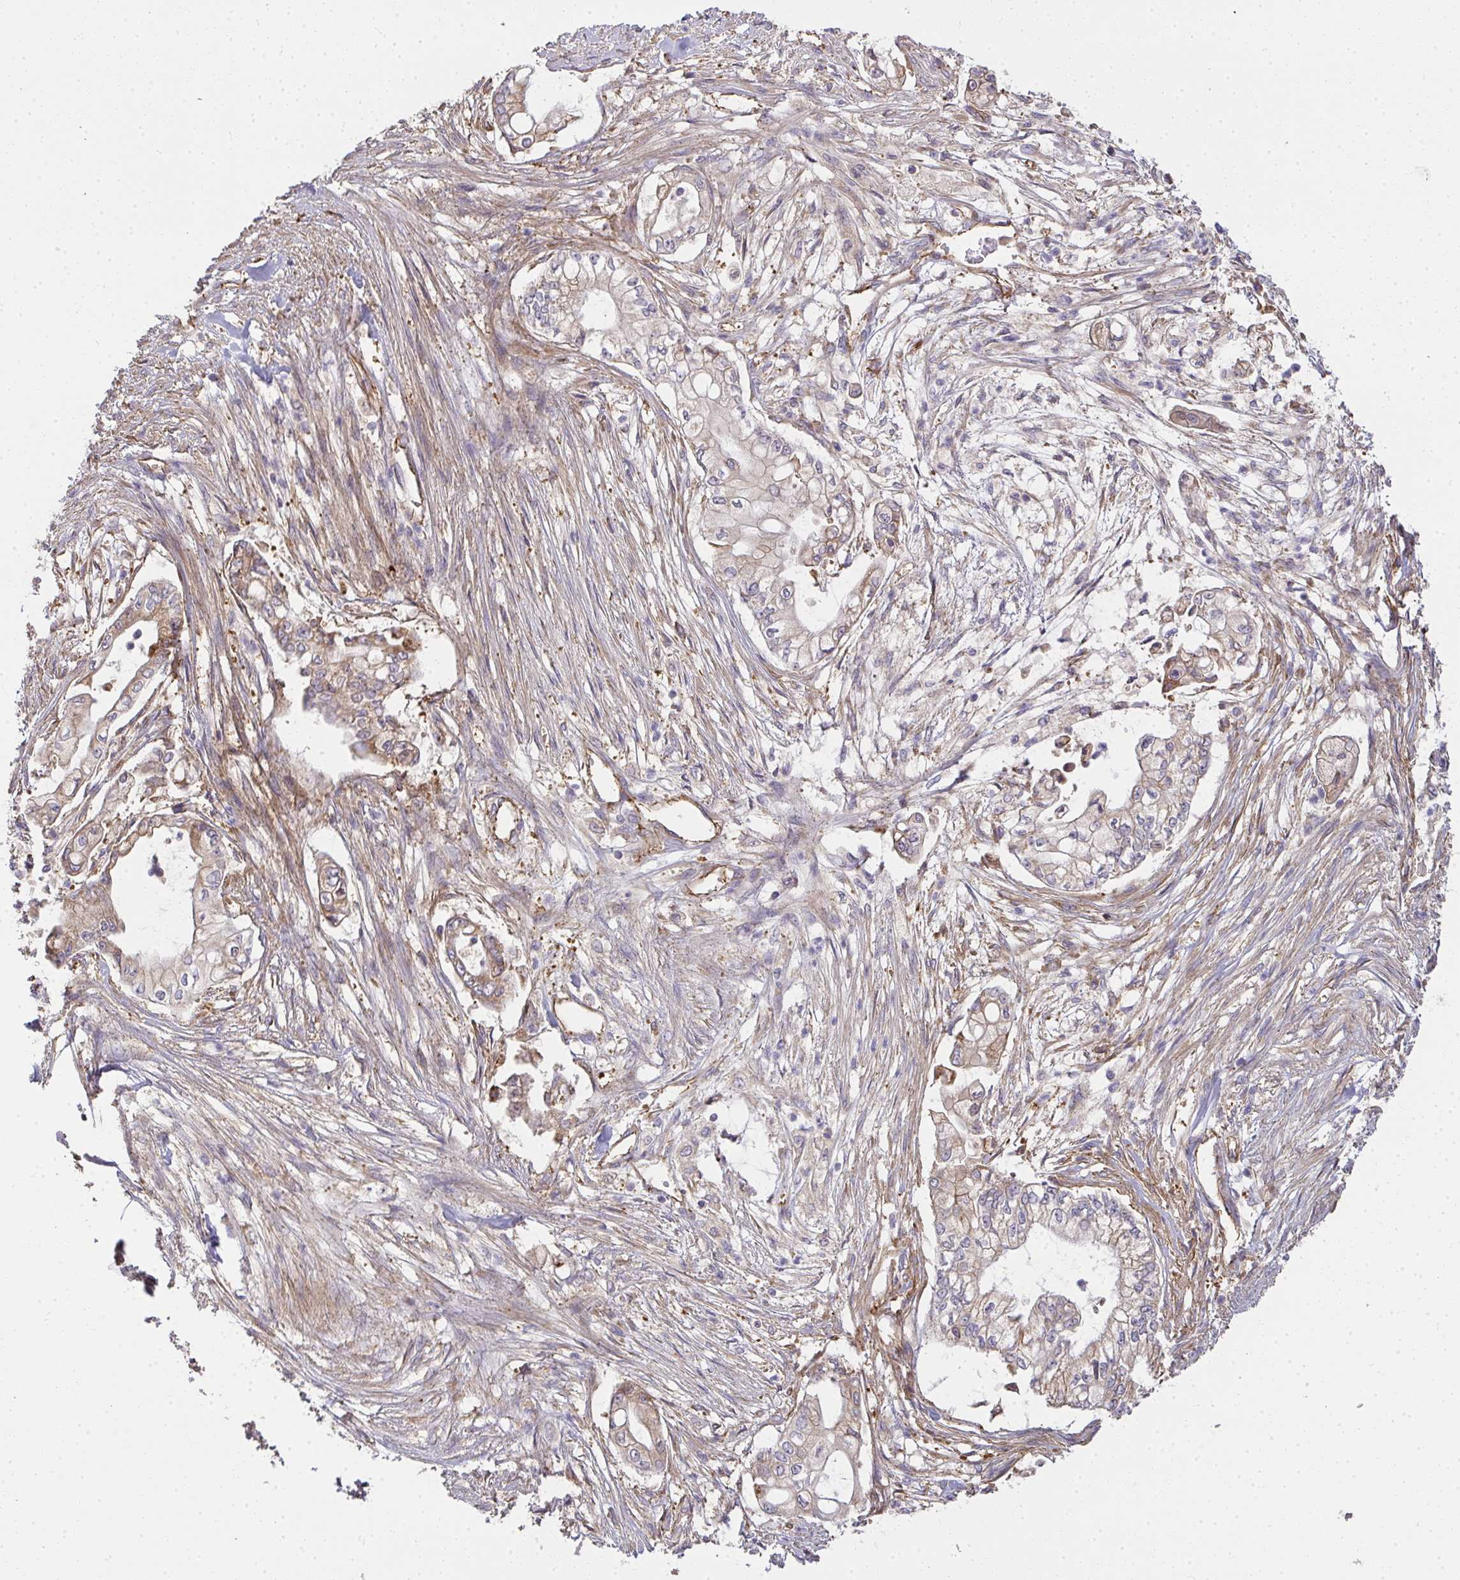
{"staining": {"intensity": "weak", "quantity": "25%-75%", "location": "cytoplasmic/membranous"}, "tissue": "pancreatic cancer", "cell_type": "Tumor cells", "image_type": "cancer", "snomed": [{"axis": "morphology", "description": "Adenocarcinoma, NOS"}, {"axis": "topography", "description": "Pancreas"}], "caption": "Tumor cells display low levels of weak cytoplasmic/membranous staining in about 25%-75% of cells in human pancreatic cancer.", "gene": "B4GALT6", "patient": {"sex": "female", "age": 69}}